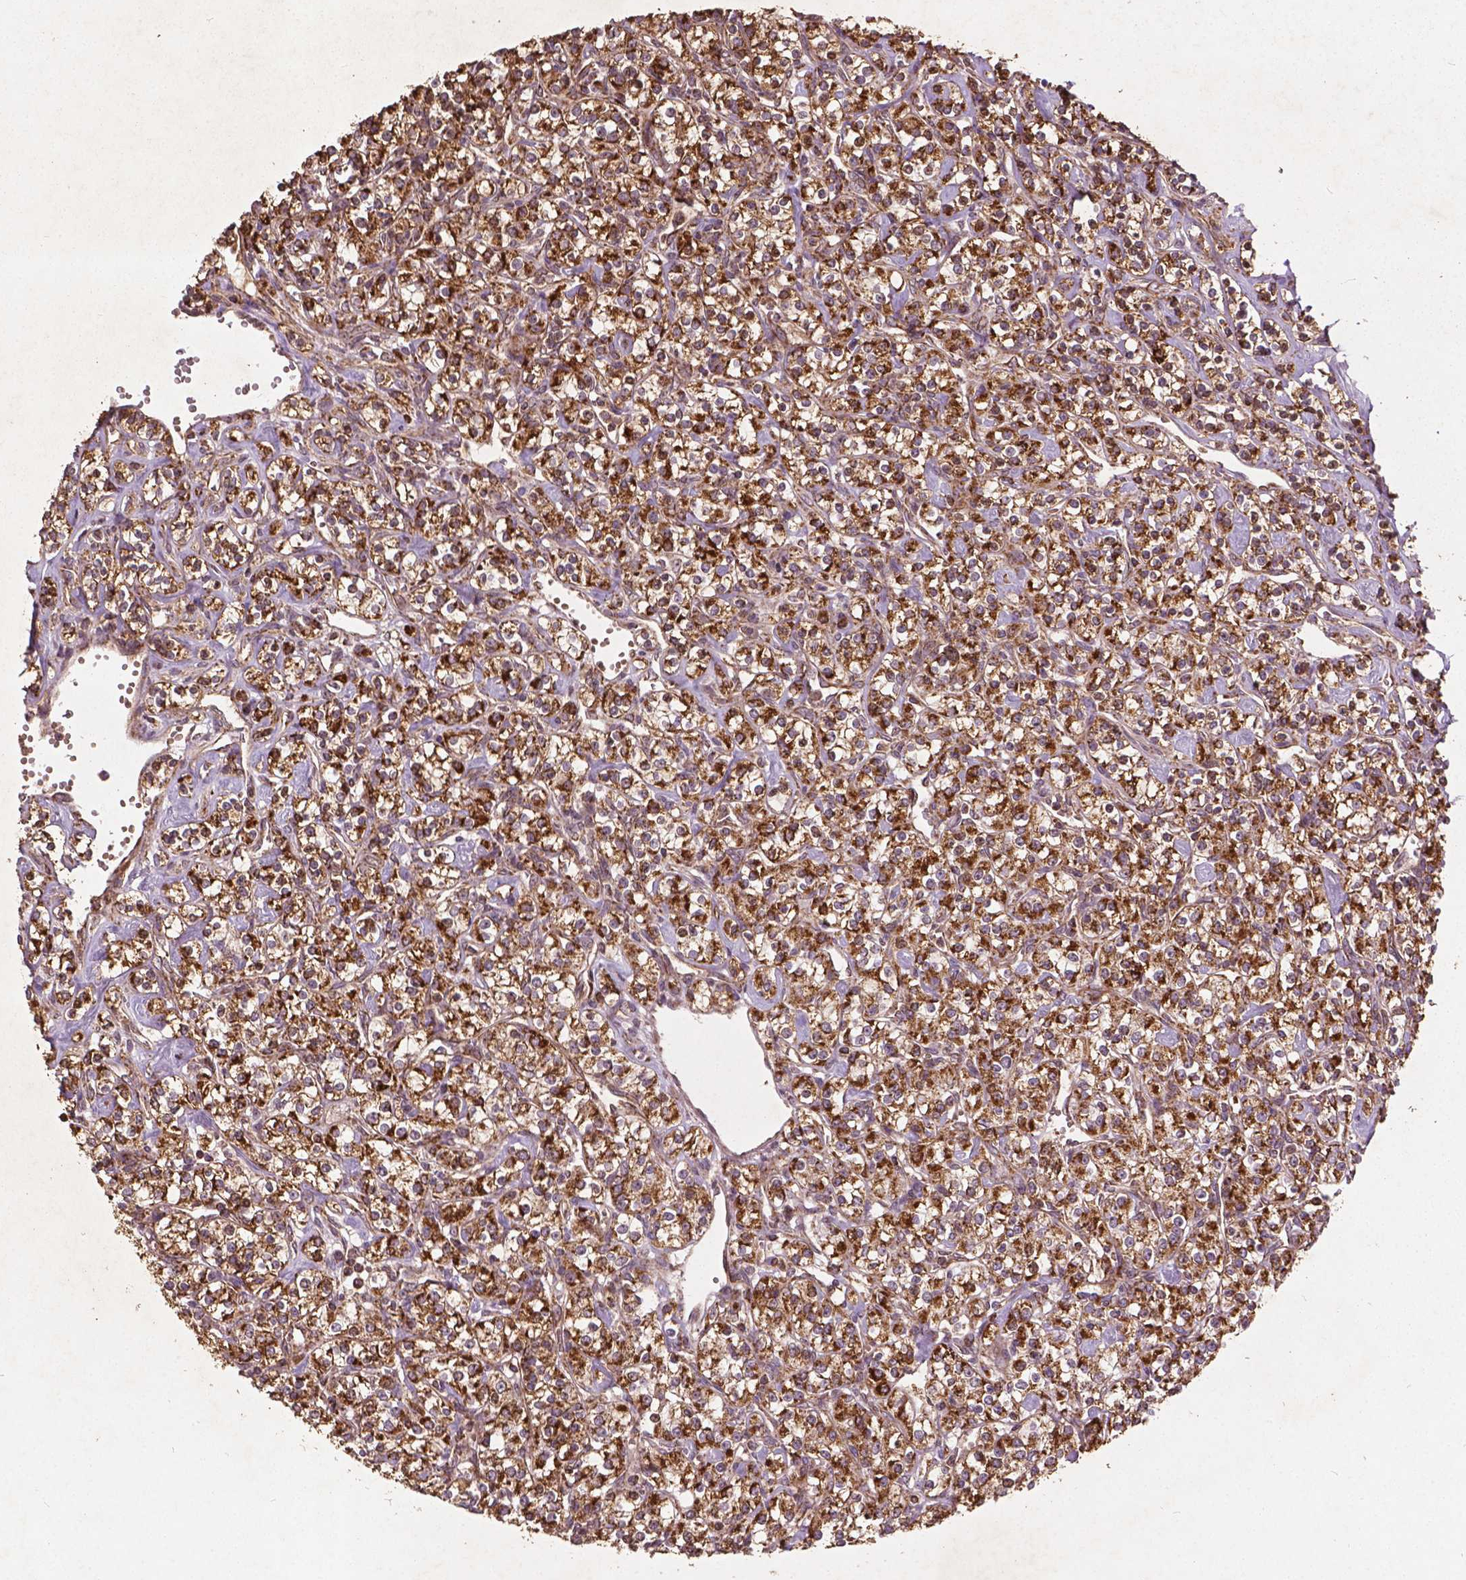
{"staining": {"intensity": "strong", "quantity": ">75%", "location": "cytoplasmic/membranous"}, "tissue": "renal cancer", "cell_type": "Tumor cells", "image_type": "cancer", "snomed": [{"axis": "morphology", "description": "Adenocarcinoma, NOS"}, {"axis": "topography", "description": "Kidney"}], "caption": "This is a histology image of immunohistochemistry staining of renal cancer (adenocarcinoma), which shows strong positivity in the cytoplasmic/membranous of tumor cells.", "gene": "UBXN2A", "patient": {"sex": "male", "age": 77}}